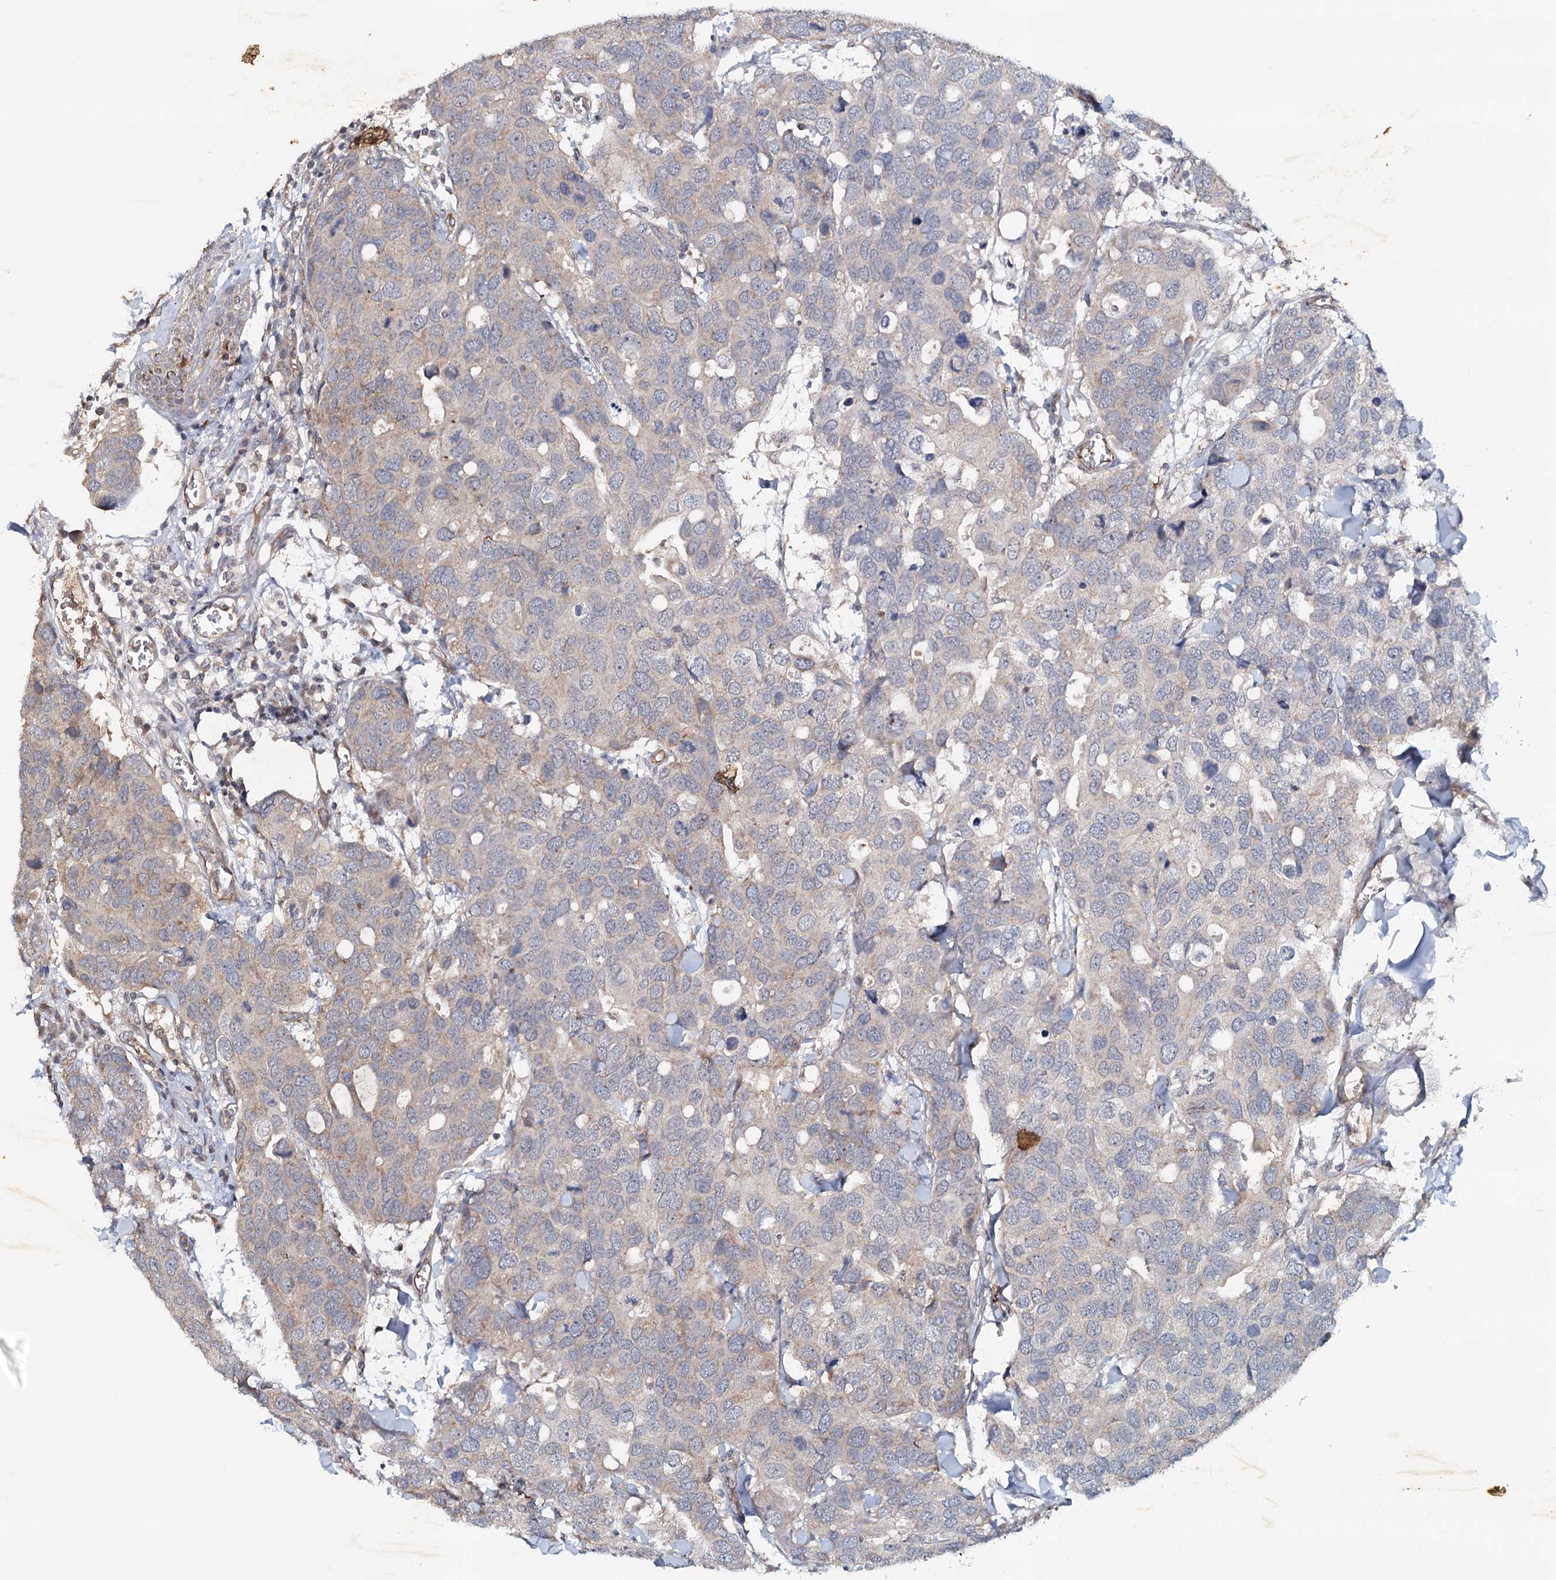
{"staining": {"intensity": "weak", "quantity": "<25%", "location": "cytoplasmic/membranous"}, "tissue": "breast cancer", "cell_type": "Tumor cells", "image_type": "cancer", "snomed": [{"axis": "morphology", "description": "Duct carcinoma"}, {"axis": "topography", "description": "Breast"}], "caption": "A photomicrograph of intraductal carcinoma (breast) stained for a protein reveals no brown staining in tumor cells.", "gene": "SYNPO", "patient": {"sex": "female", "age": 83}}